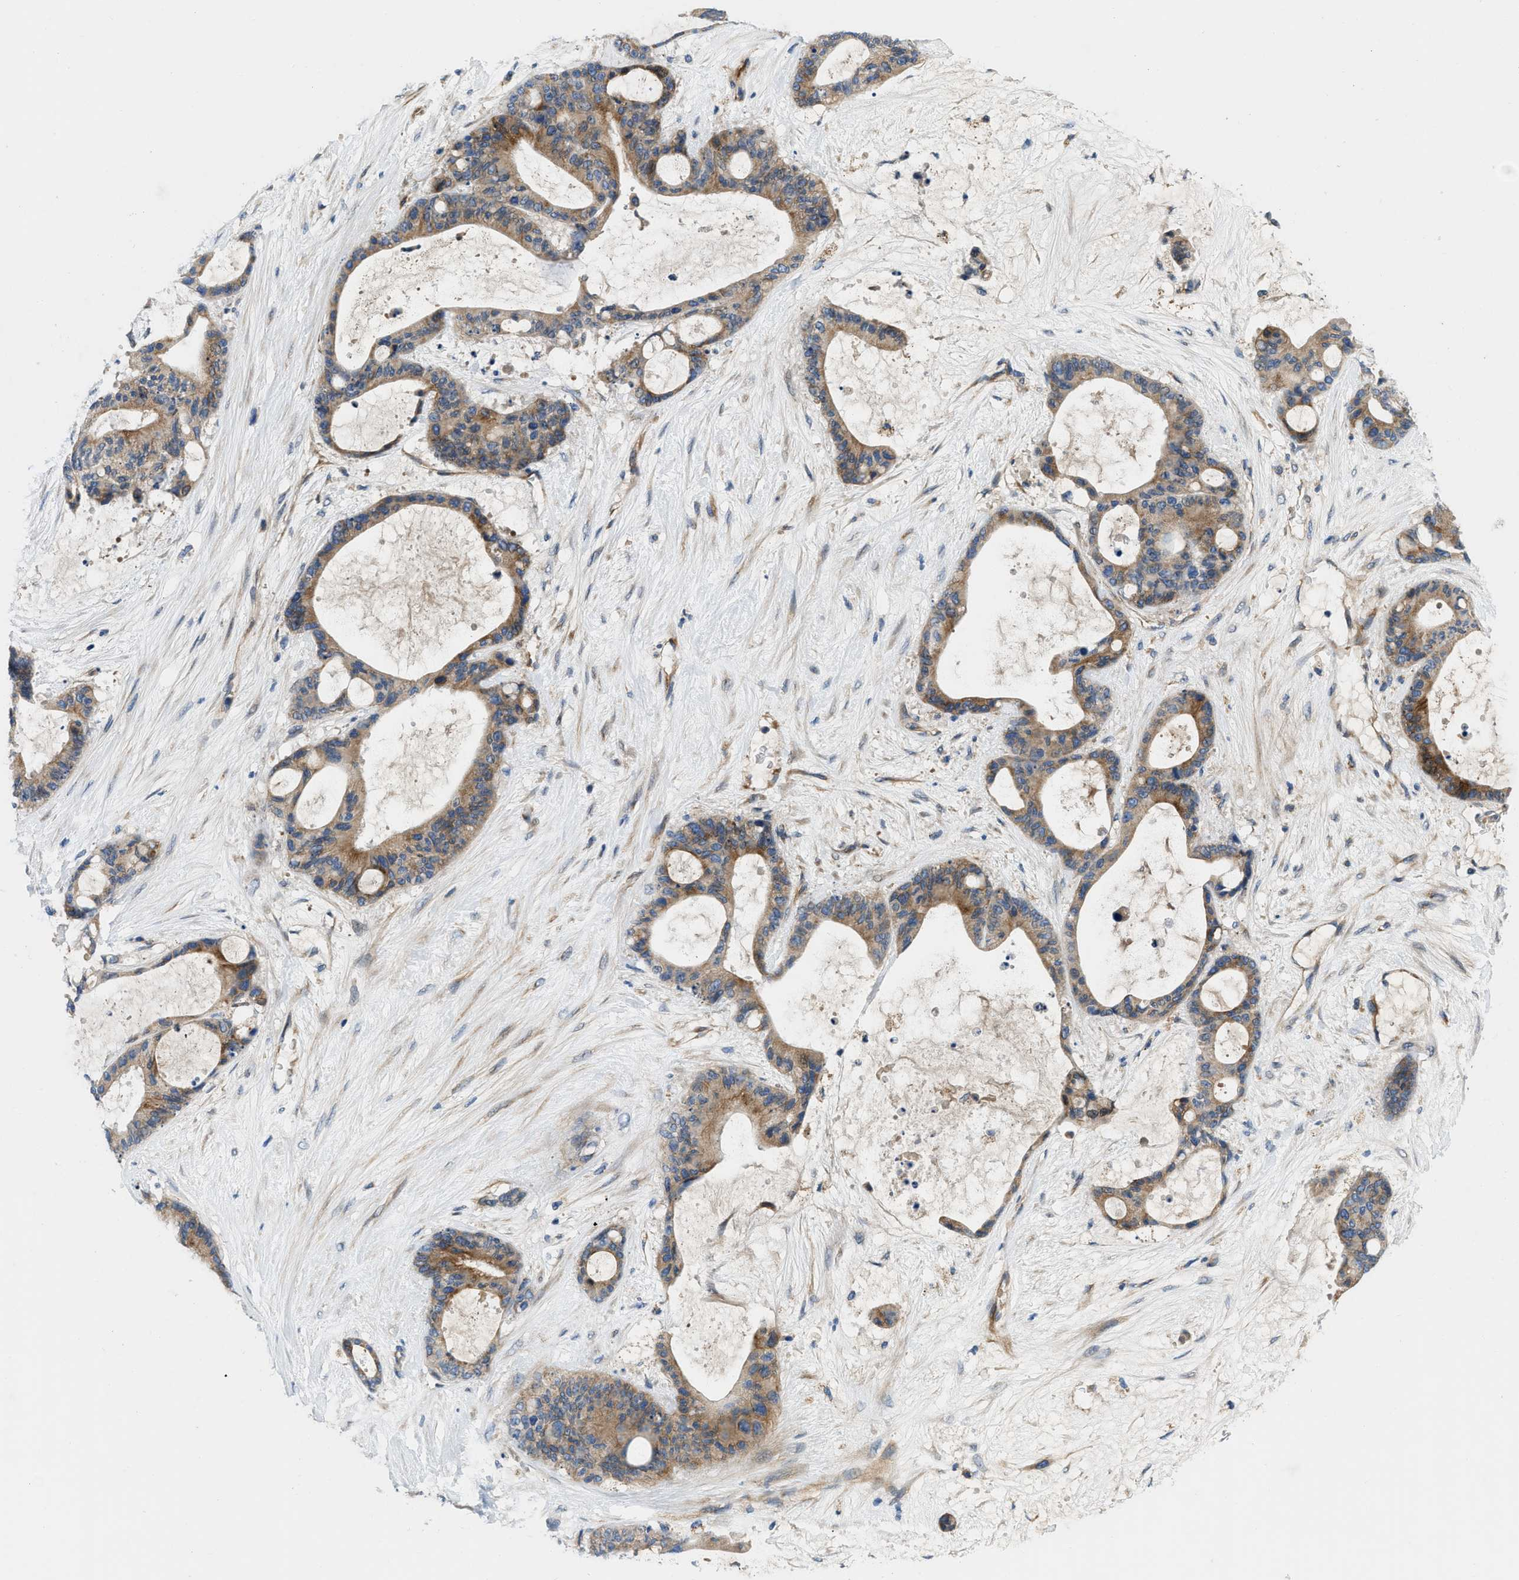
{"staining": {"intensity": "moderate", "quantity": ">75%", "location": "cytoplasmic/membranous"}, "tissue": "liver cancer", "cell_type": "Tumor cells", "image_type": "cancer", "snomed": [{"axis": "morphology", "description": "Cholangiocarcinoma"}, {"axis": "topography", "description": "Liver"}], "caption": "A micrograph showing moderate cytoplasmic/membranous expression in about >75% of tumor cells in liver cancer, as visualized by brown immunohistochemical staining.", "gene": "TMEM248", "patient": {"sex": "female", "age": 73}}